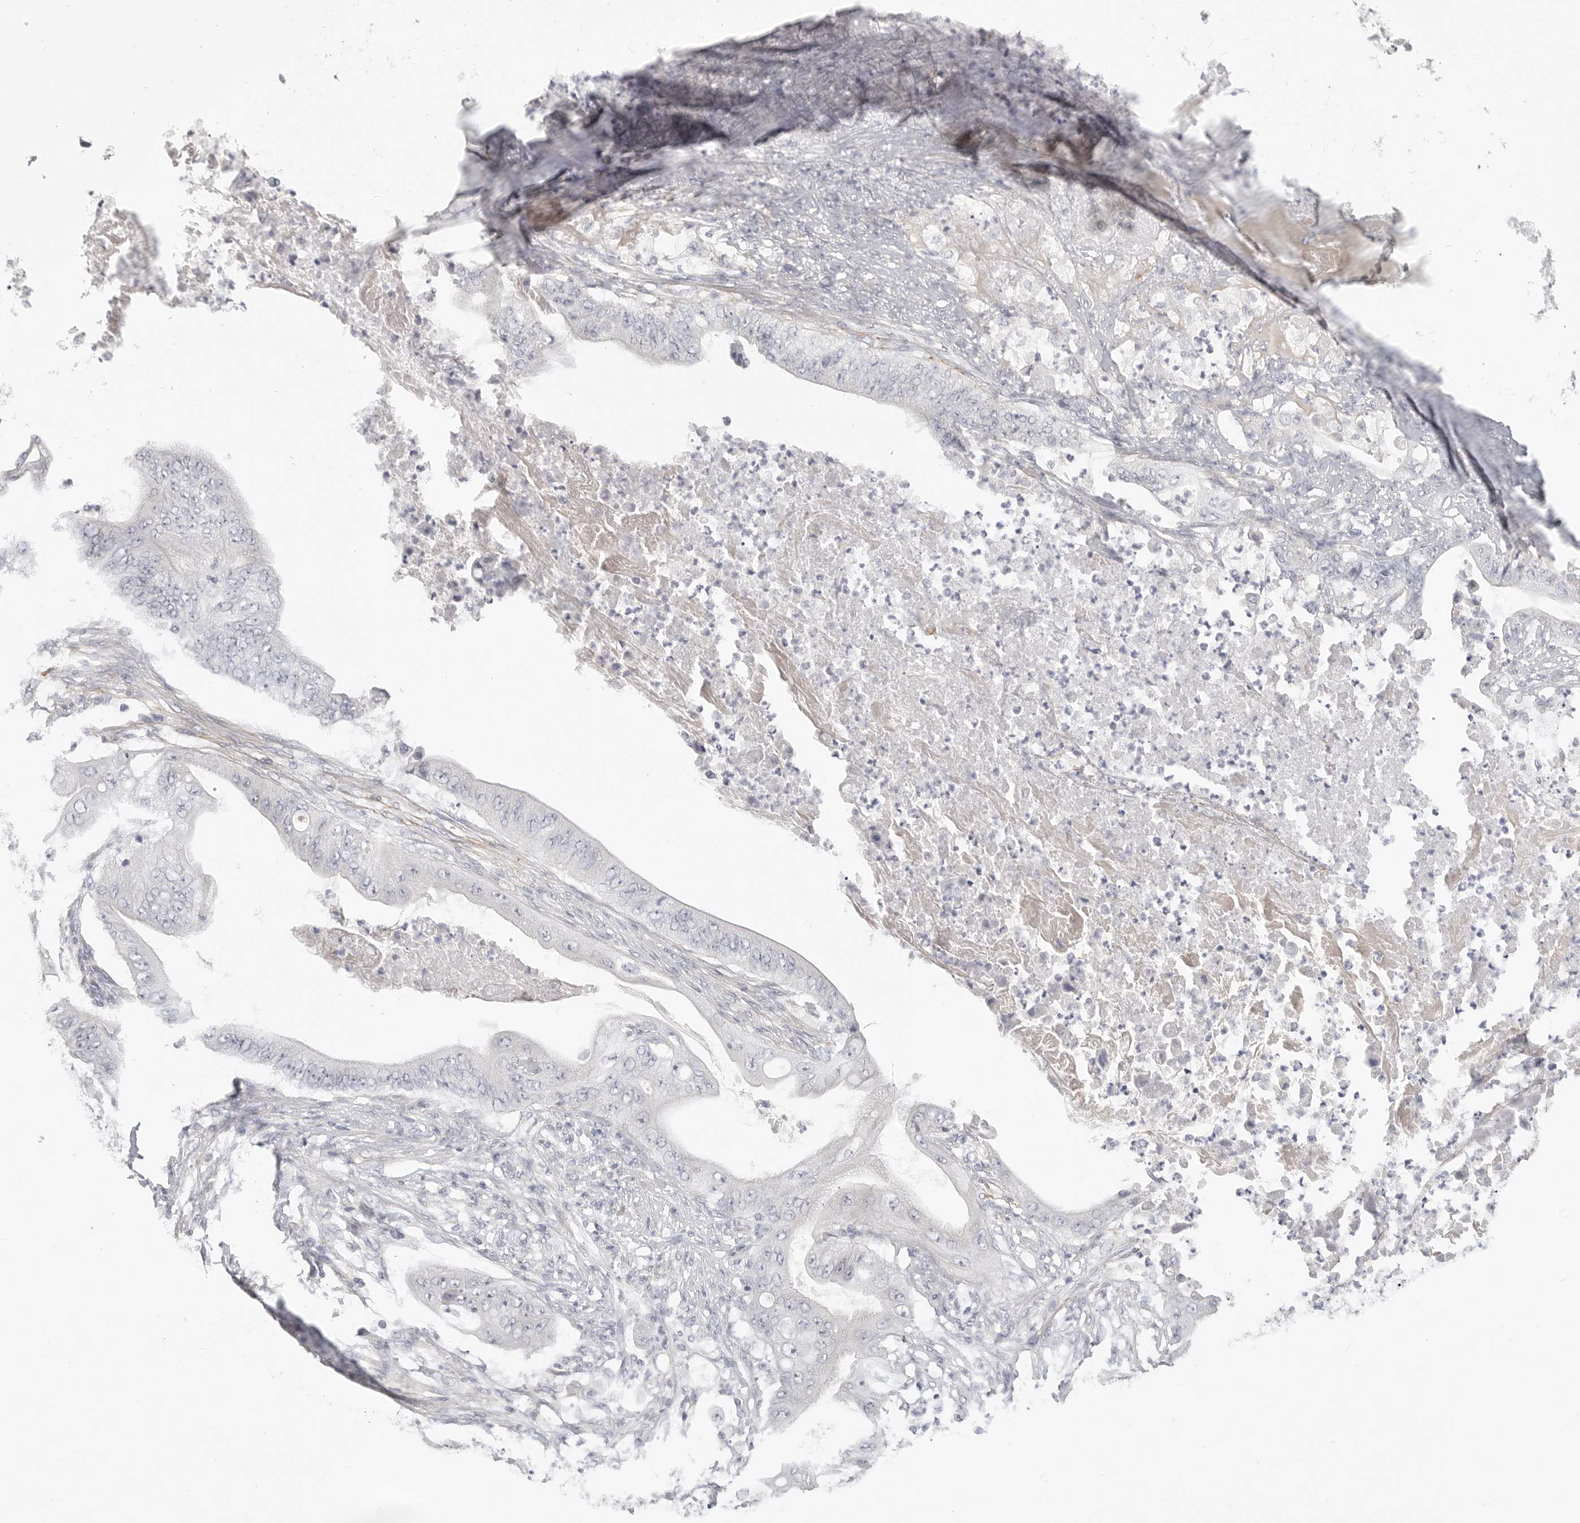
{"staining": {"intensity": "negative", "quantity": "none", "location": "none"}, "tissue": "stomach cancer", "cell_type": "Tumor cells", "image_type": "cancer", "snomed": [{"axis": "morphology", "description": "Adenocarcinoma, NOS"}, {"axis": "topography", "description": "Stomach"}], "caption": "An immunohistochemistry micrograph of stomach cancer (adenocarcinoma) is shown. There is no staining in tumor cells of stomach cancer (adenocarcinoma).", "gene": "FBN2", "patient": {"sex": "female", "age": 73}}